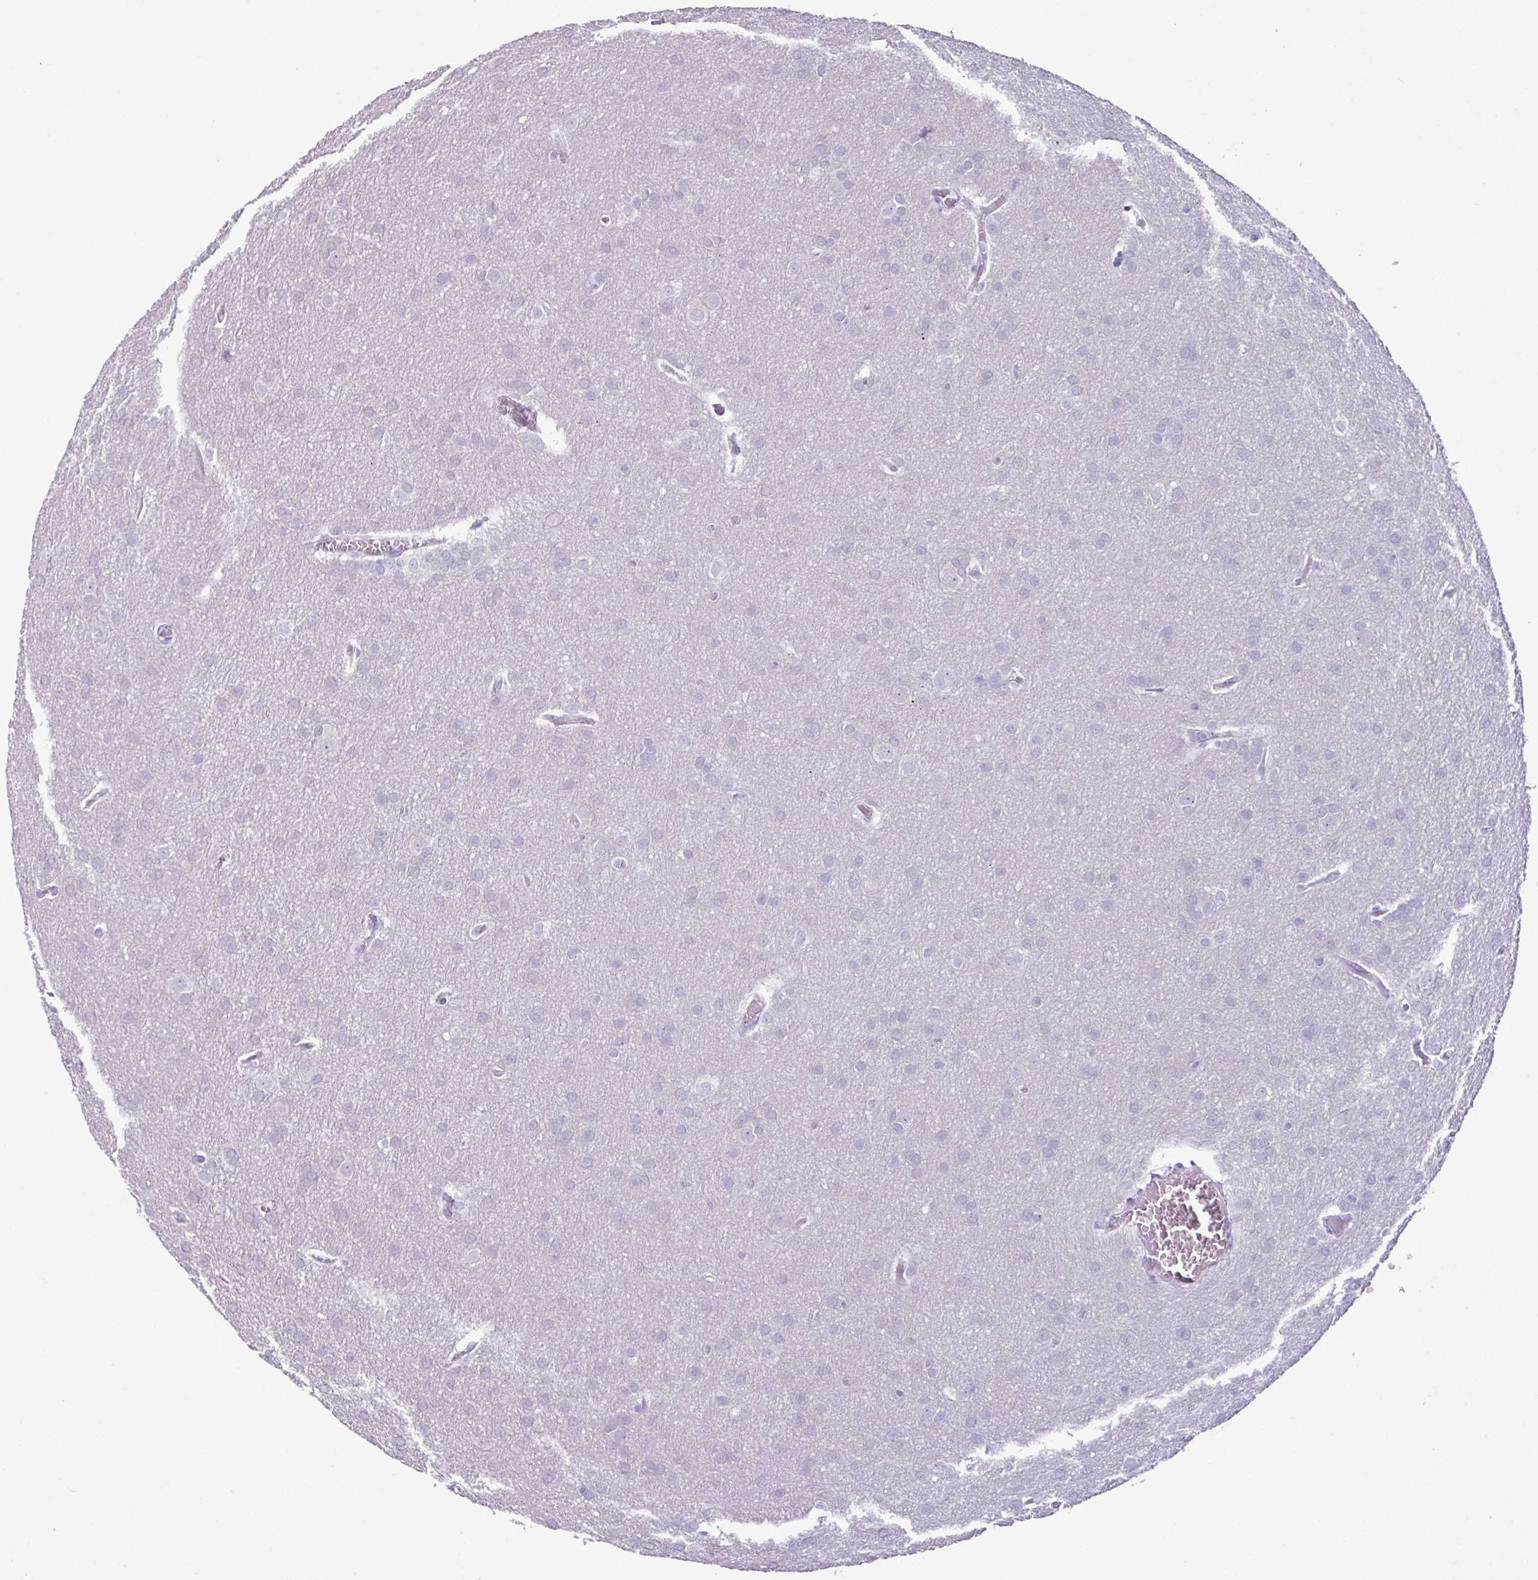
{"staining": {"intensity": "negative", "quantity": "none", "location": "none"}, "tissue": "glioma", "cell_type": "Tumor cells", "image_type": "cancer", "snomed": [{"axis": "morphology", "description": "Glioma, malignant, Low grade"}, {"axis": "topography", "description": "Brain"}], "caption": "The immunohistochemistry micrograph has no significant staining in tumor cells of malignant glioma (low-grade) tissue.", "gene": "GLP2R", "patient": {"sex": "female", "age": 32}}